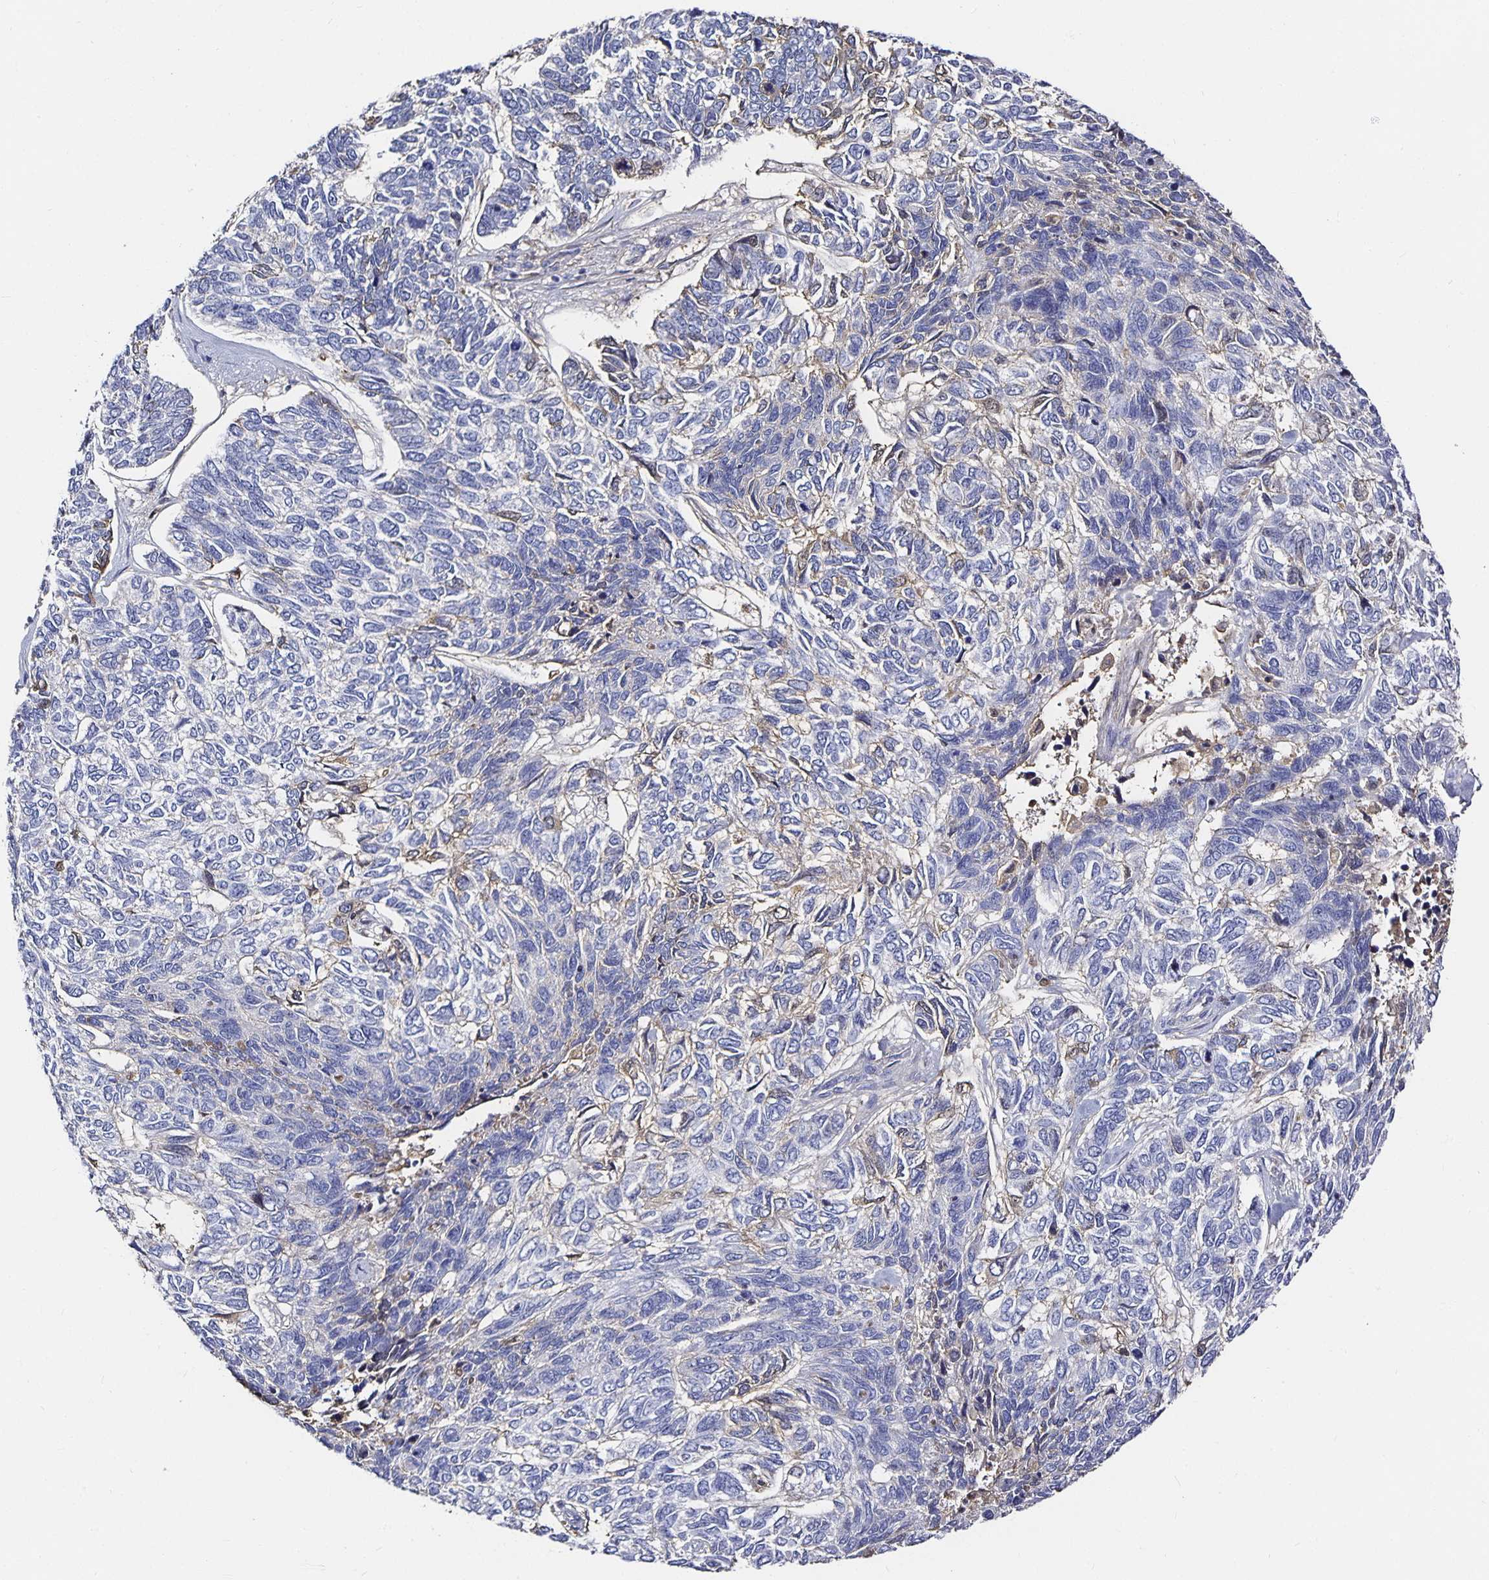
{"staining": {"intensity": "negative", "quantity": "none", "location": "none"}, "tissue": "skin cancer", "cell_type": "Tumor cells", "image_type": "cancer", "snomed": [{"axis": "morphology", "description": "Basal cell carcinoma"}, {"axis": "topography", "description": "Skin"}], "caption": "This histopathology image is of basal cell carcinoma (skin) stained with IHC to label a protein in brown with the nuclei are counter-stained blue. There is no positivity in tumor cells.", "gene": "TTR", "patient": {"sex": "female", "age": 65}}